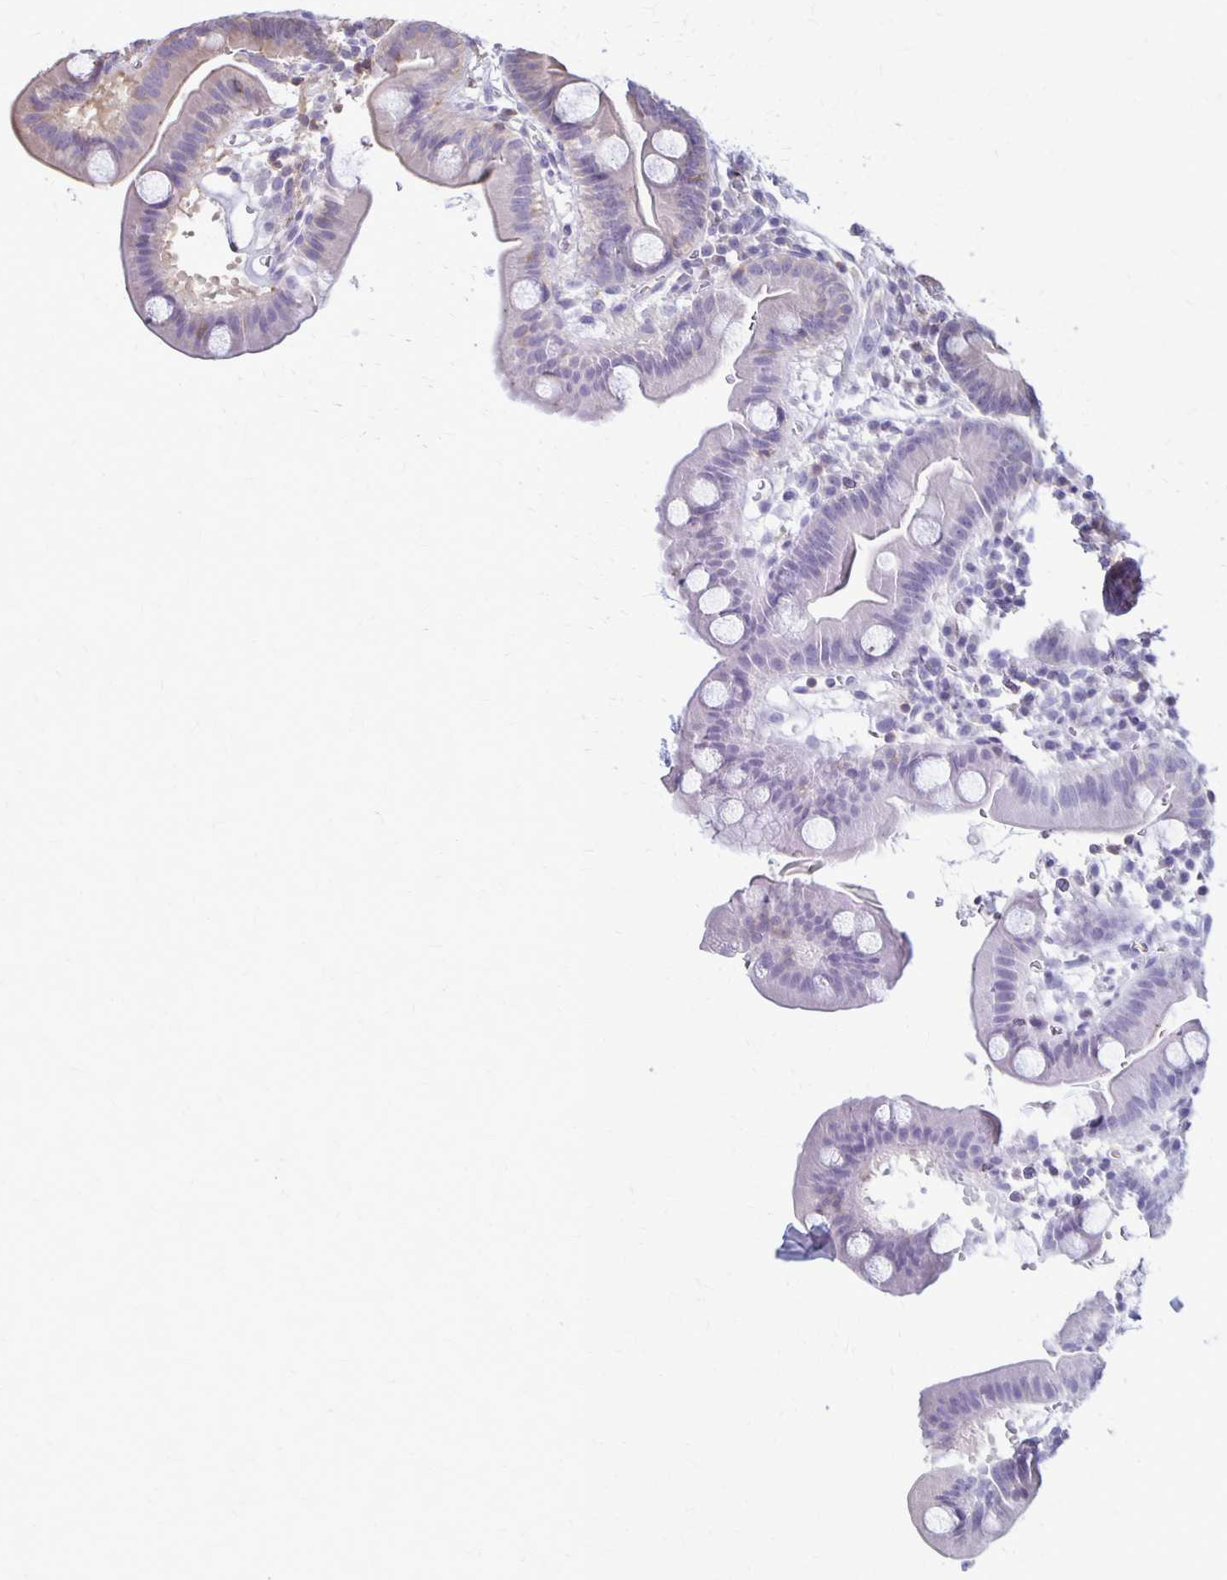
{"staining": {"intensity": "moderate", "quantity": "<25%", "location": "cytoplasmic/membranous"}, "tissue": "duodenum", "cell_type": "Glandular cells", "image_type": "normal", "snomed": [{"axis": "morphology", "description": "Normal tissue, NOS"}, {"axis": "topography", "description": "Duodenum"}], "caption": "Unremarkable duodenum displays moderate cytoplasmic/membranous staining in approximately <25% of glandular cells, visualized by immunohistochemistry.", "gene": "SEPTIN5", "patient": {"sex": "male", "age": 59}}